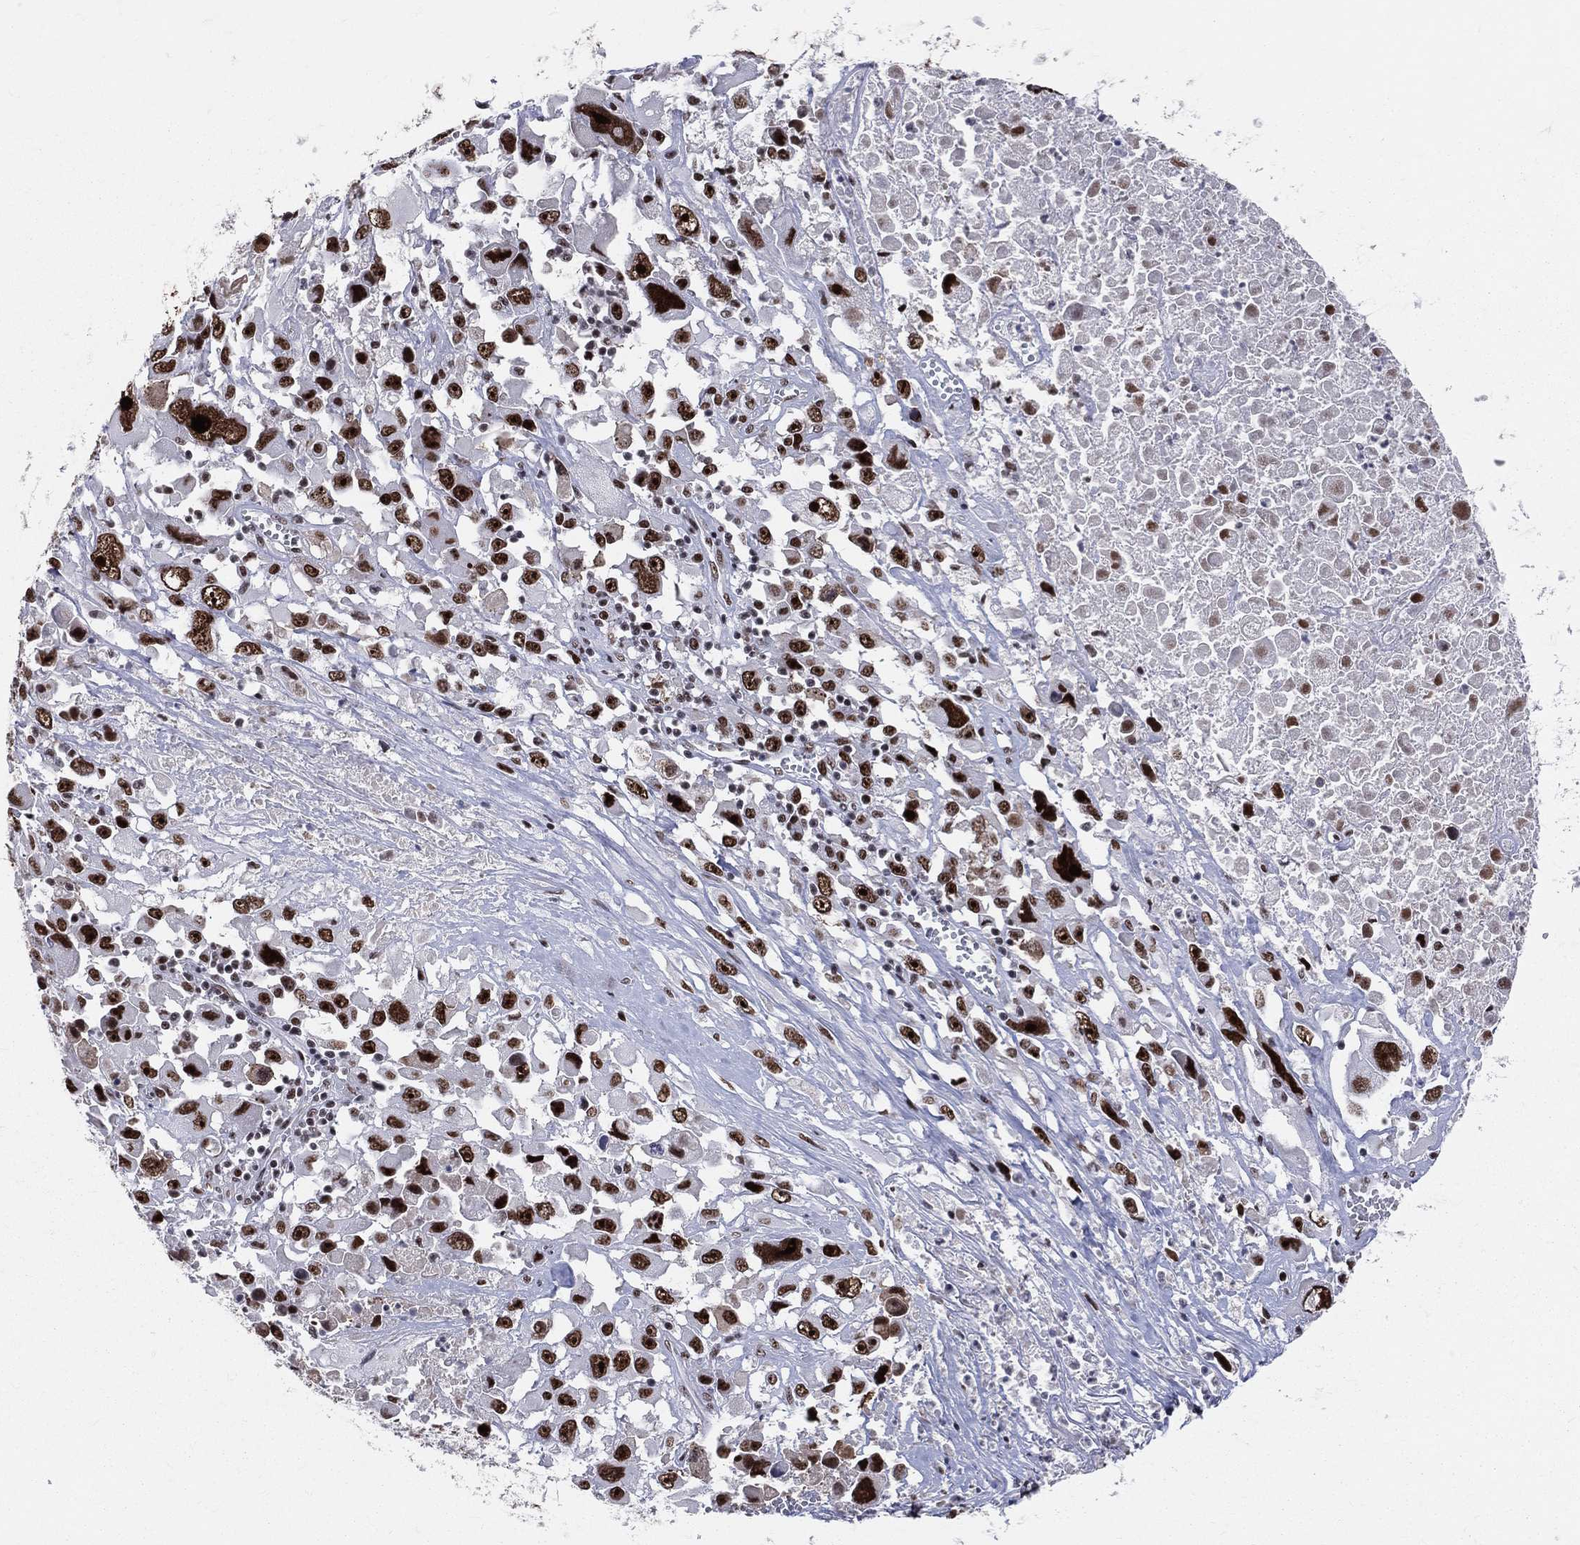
{"staining": {"intensity": "strong", "quantity": ">75%", "location": "nuclear"}, "tissue": "melanoma", "cell_type": "Tumor cells", "image_type": "cancer", "snomed": [{"axis": "morphology", "description": "Malignant melanoma, Metastatic site"}, {"axis": "topography", "description": "Soft tissue"}], "caption": "IHC of melanoma demonstrates high levels of strong nuclear staining in approximately >75% of tumor cells. (DAB IHC with brightfield microscopy, high magnification).", "gene": "CDK7", "patient": {"sex": "male", "age": 50}}